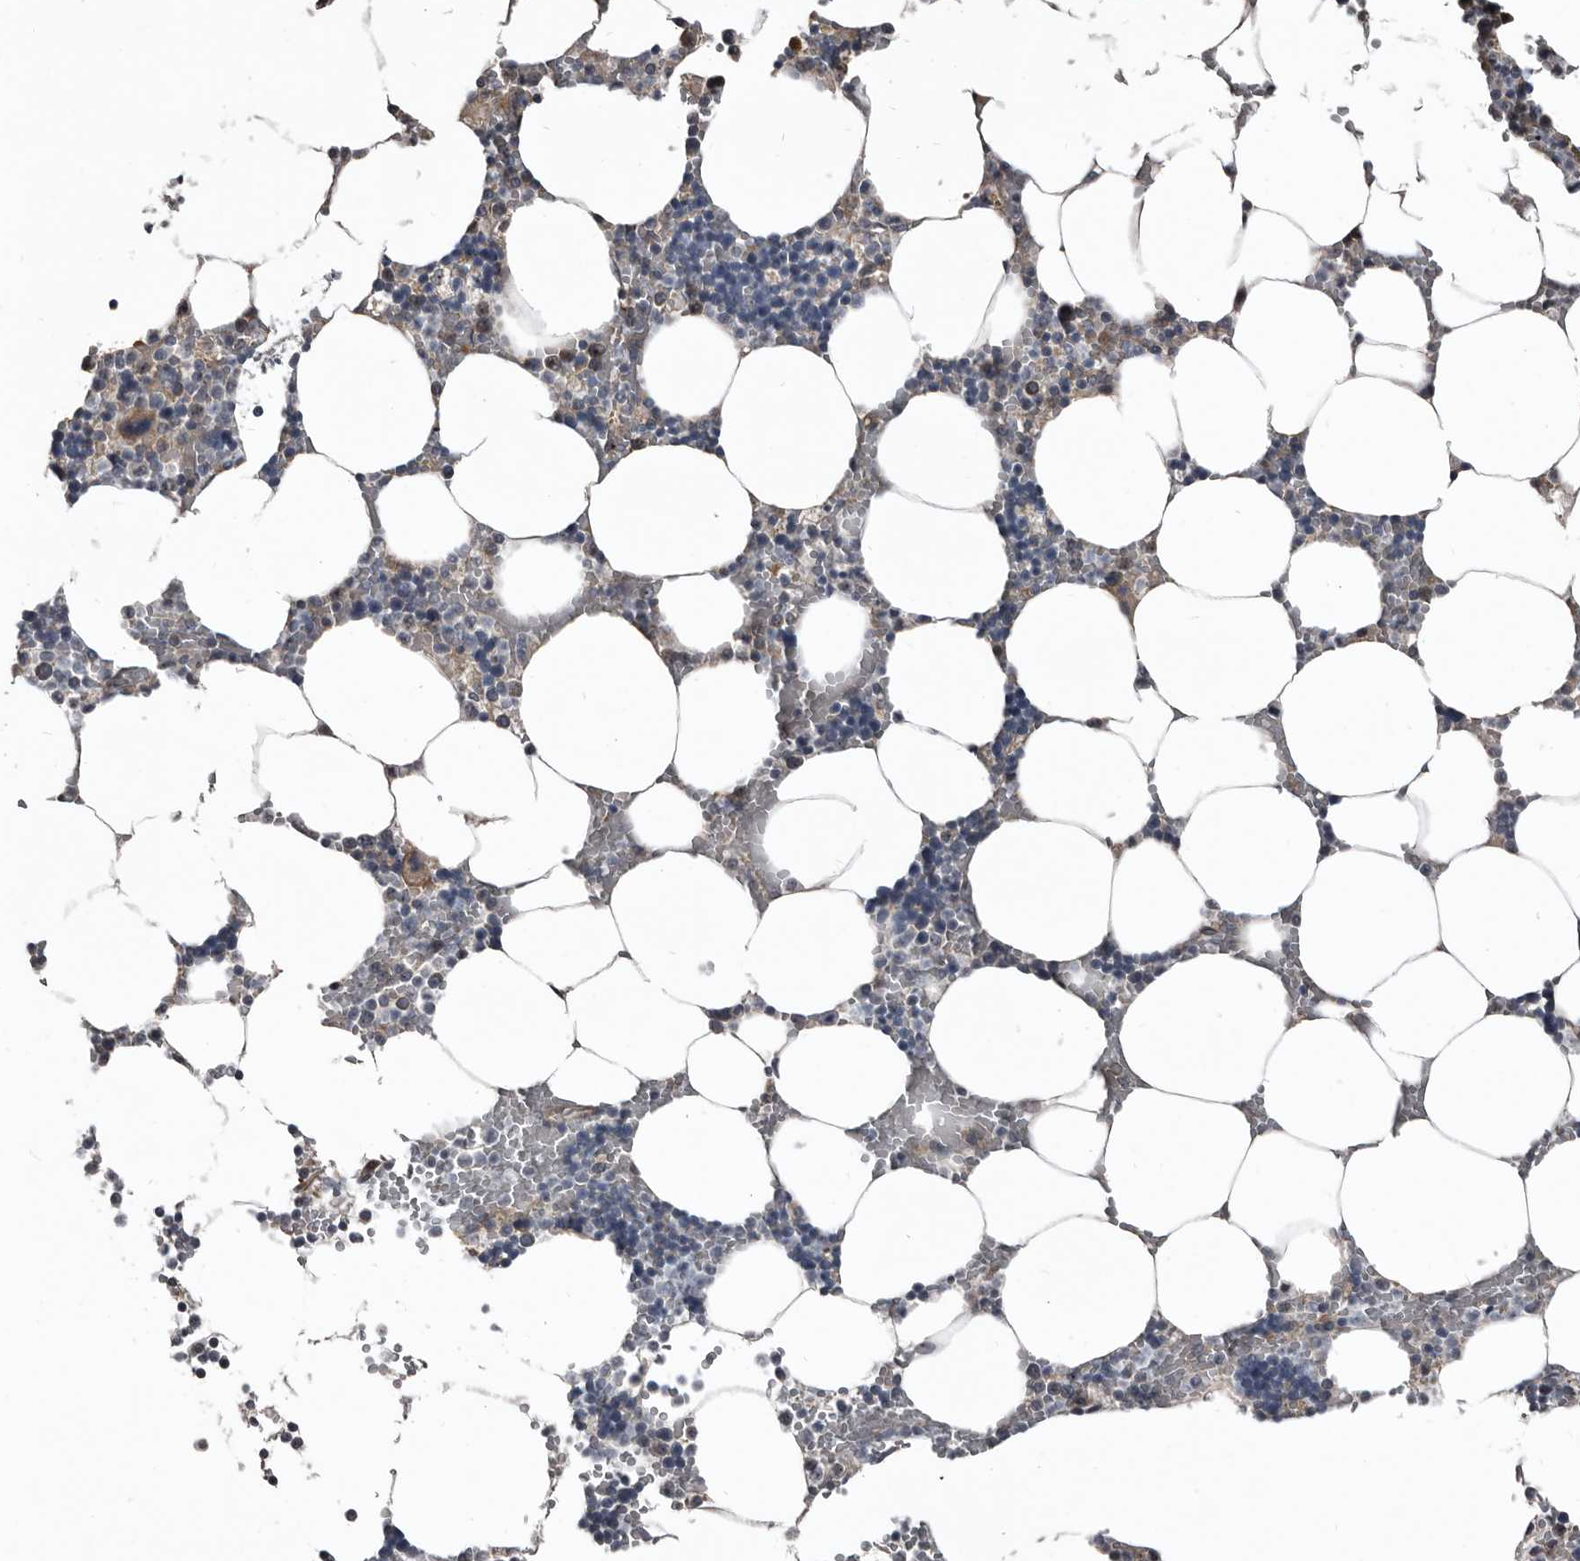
{"staining": {"intensity": "moderate", "quantity": "<25%", "location": "cytoplasmic/membranous"}, "tissue": "bone marrow", "cell_type": "Hematopoietic cells", "image_type": "normal", "snomed": [{"axis": "morphology", "description": "Normal tissue, NOS"}, {"axis": "topography", "description": "Bone marrow"}], "caption": "Protein expression analysis of benign human bone marrow reveals moderate cytoplasmic/membranous staining in approximately <25% of hematopoietic cells. The protein of interest is shown in brown color, while the nuclei are stained blue.", "gene": "DHPS", "patient": {"sex": "male", "age": 70}}